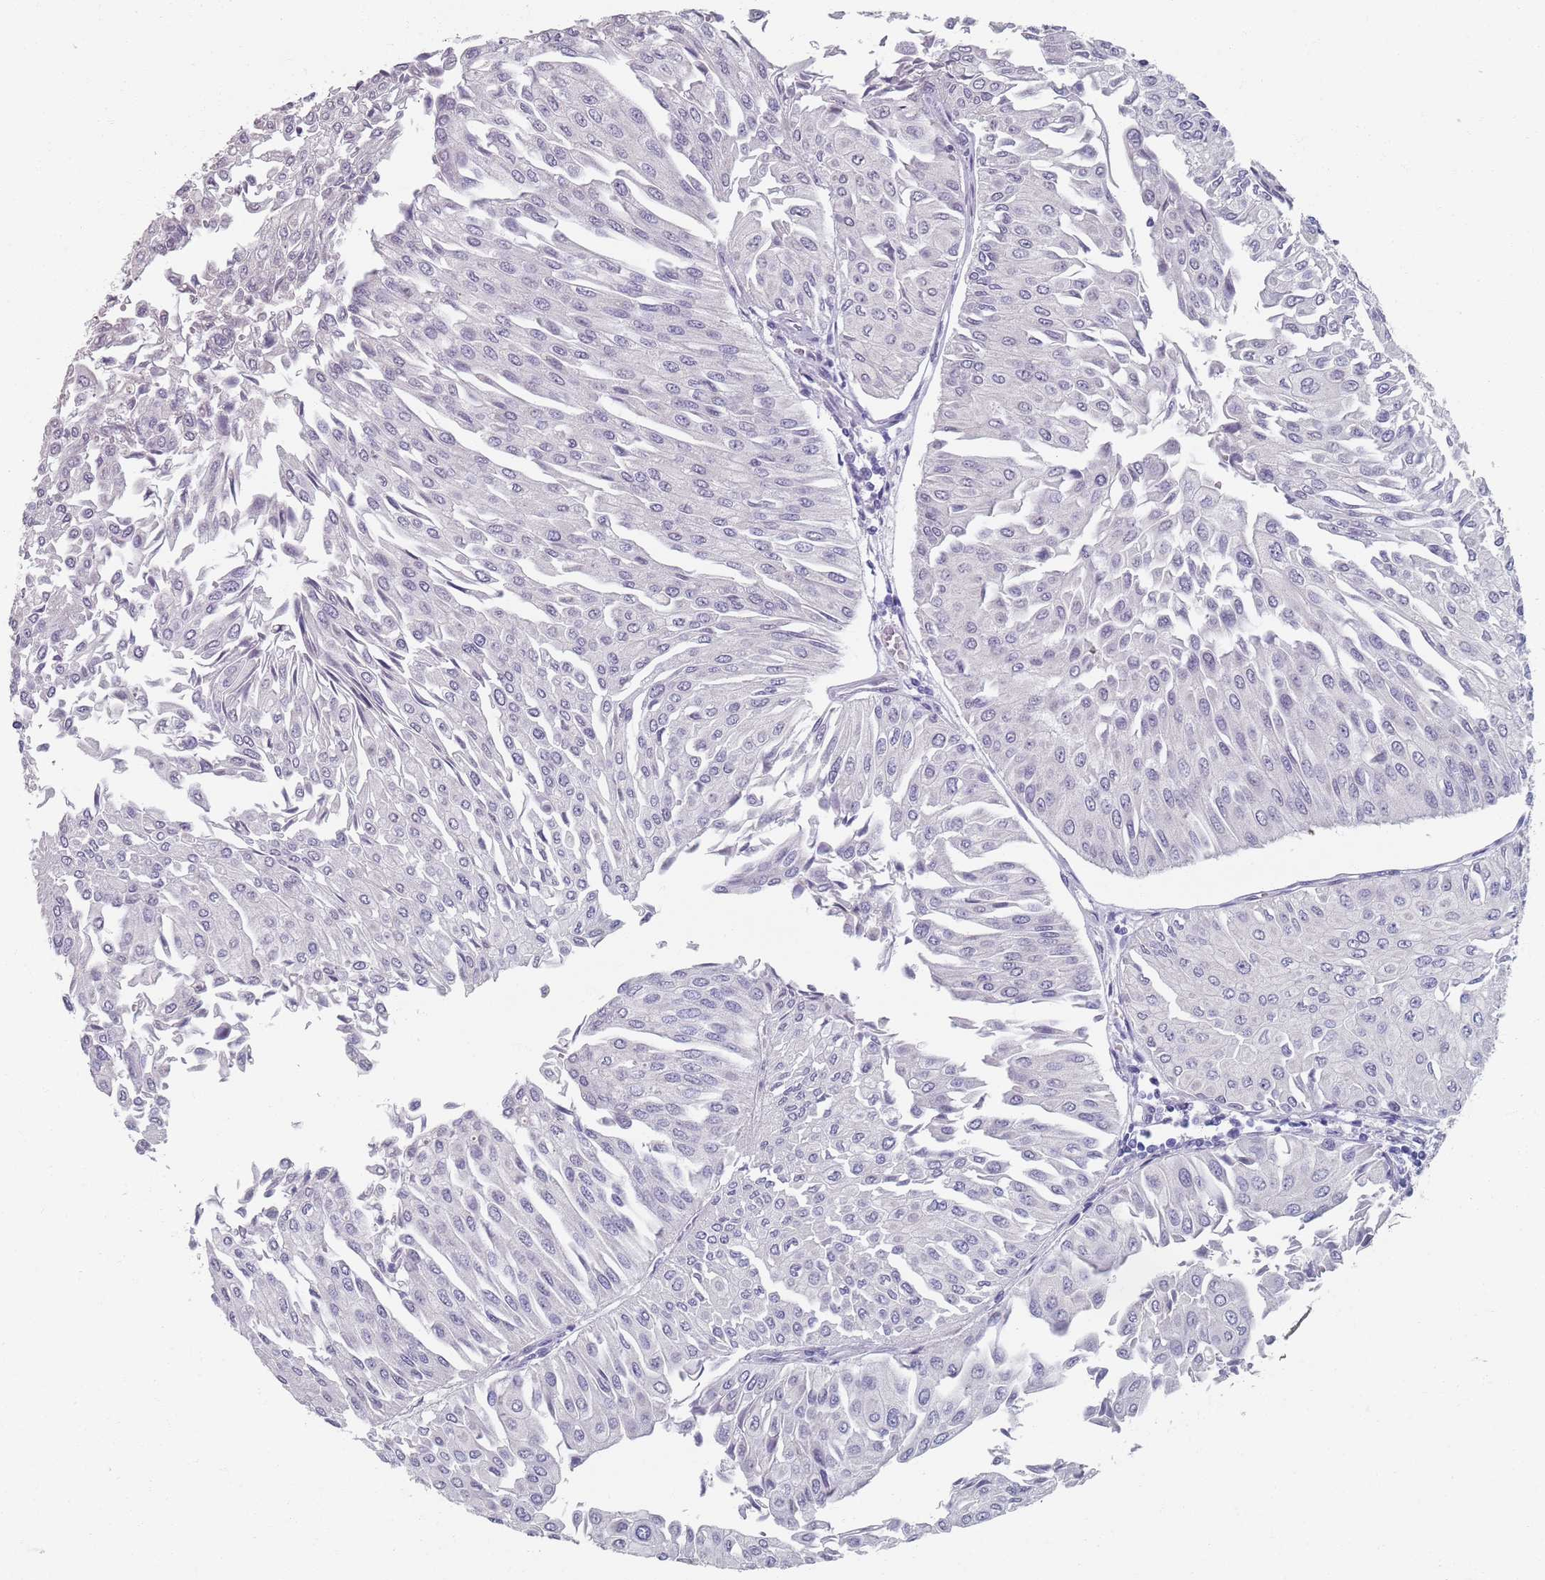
{"staining": {"intensity": "negative", "quantity": "none", "location": "none"}, "tissue": "urothelial cancer", "cell_type": "Tumor cells", "image_type": "cancer", "snomed": [{"axis": "morphology", "description": "Urothelial carcinoma, Low grade"}, {"axis": "topography", "description": "Urinary bladder"}], "caption": "Human low-grade urothelial carcinoma stained for a protein using IHC demonstrates no positivity in tumor cells.", "gene": "SAMD1", "patient": {"sex": "male", "age": 67}}